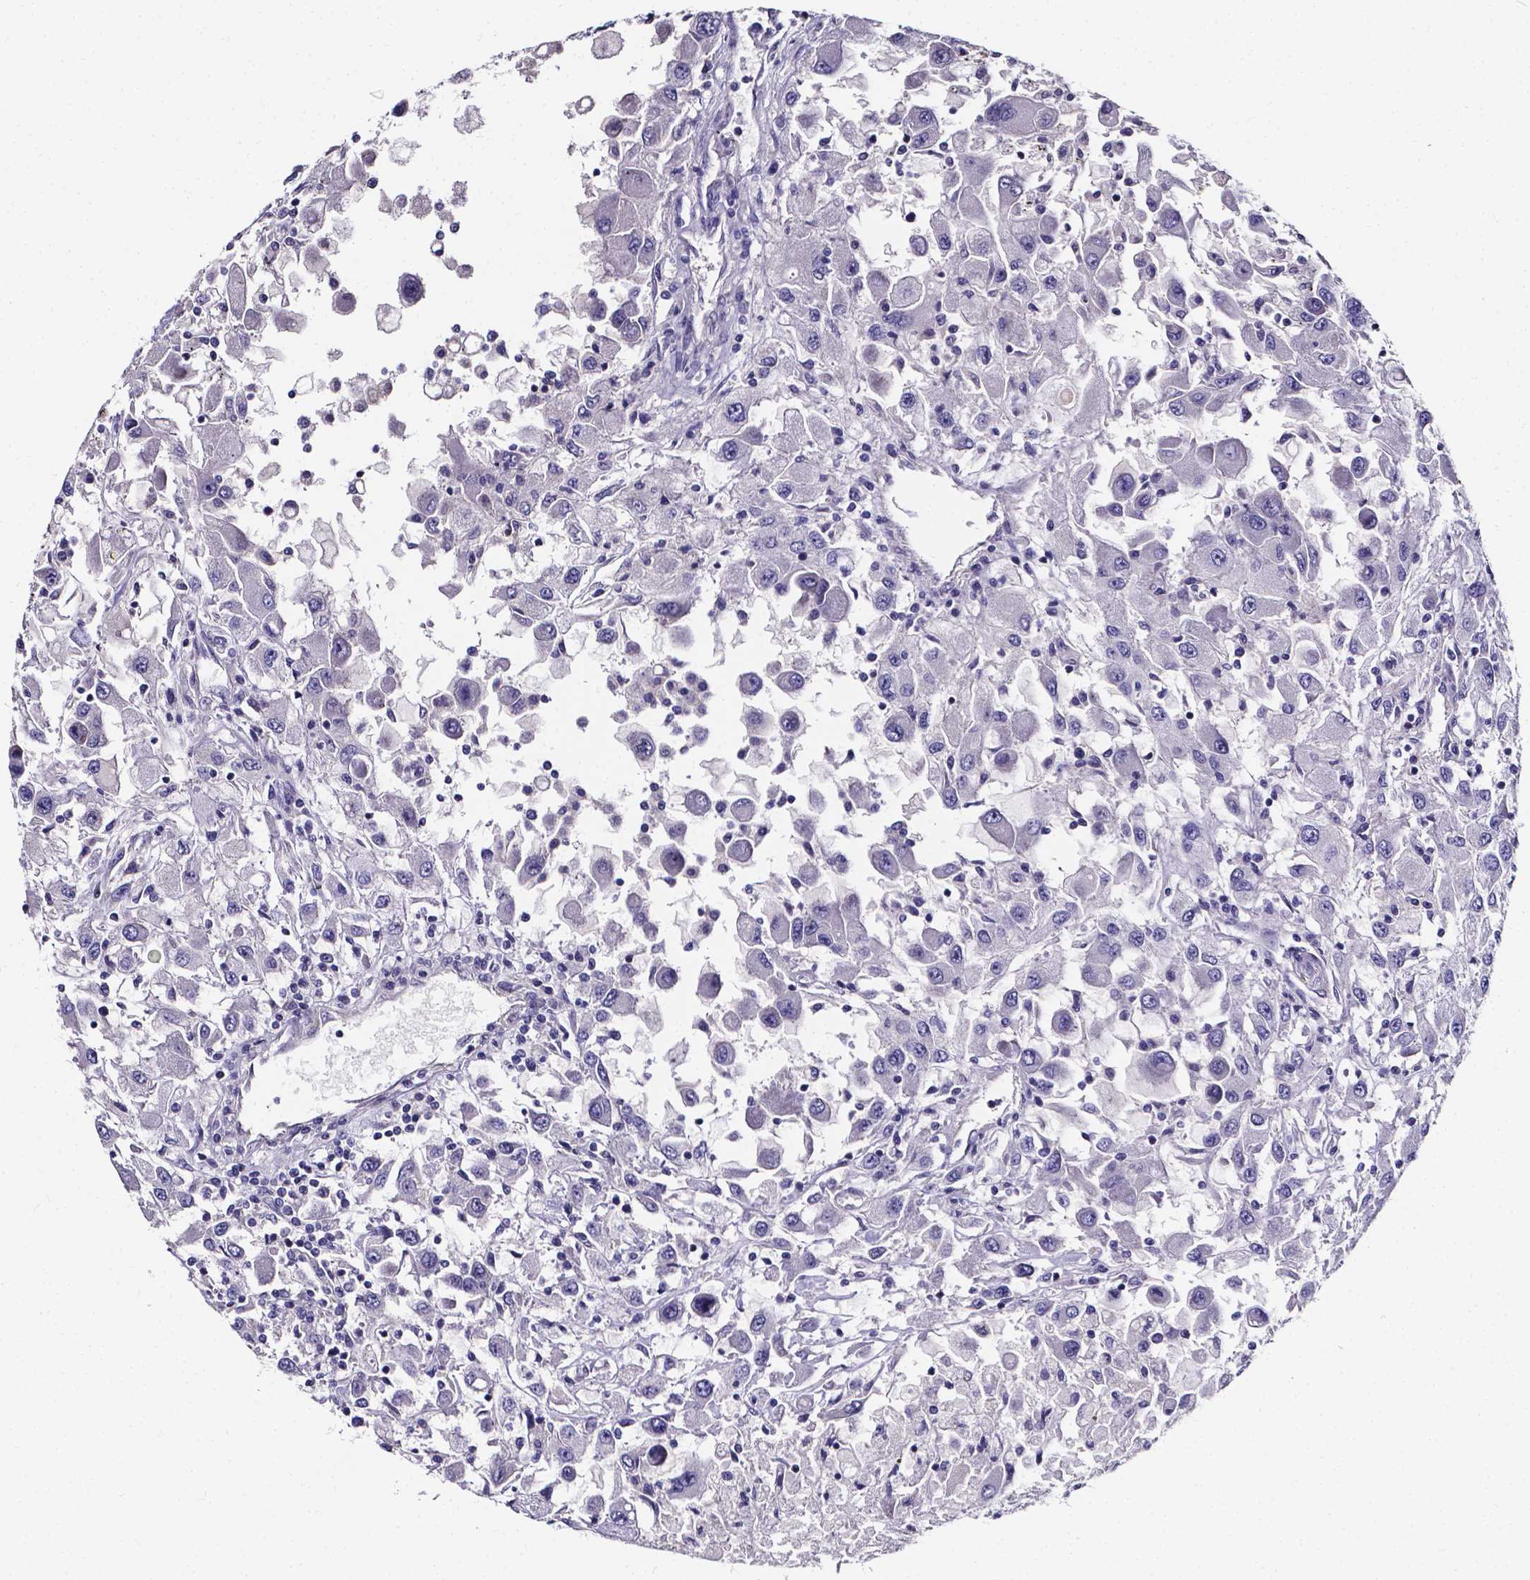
{"staining": {"intensity": "negative", "quantity": "none", "location": "none"}, "tissue": "renal cancer", "cell_type": "Tumor cells", "image_type": "cancer", "snomed": [{"axis": "morphology", "description": "Adenocarcinoma, NOS"}, {"axis": "topography", "description": "Kidney"}], "caption": "There is no significant expression in tumor cells of renal adenocarcinoma. (Stains: DAB (3,3'-diaminobenzidine) immunohistochemistry with hematoxylin counter stain, Microscopy: brightfield microscopy at high magnification).", "gene": "CACNG8", "patient": {"sex": "female", "age": 67}}